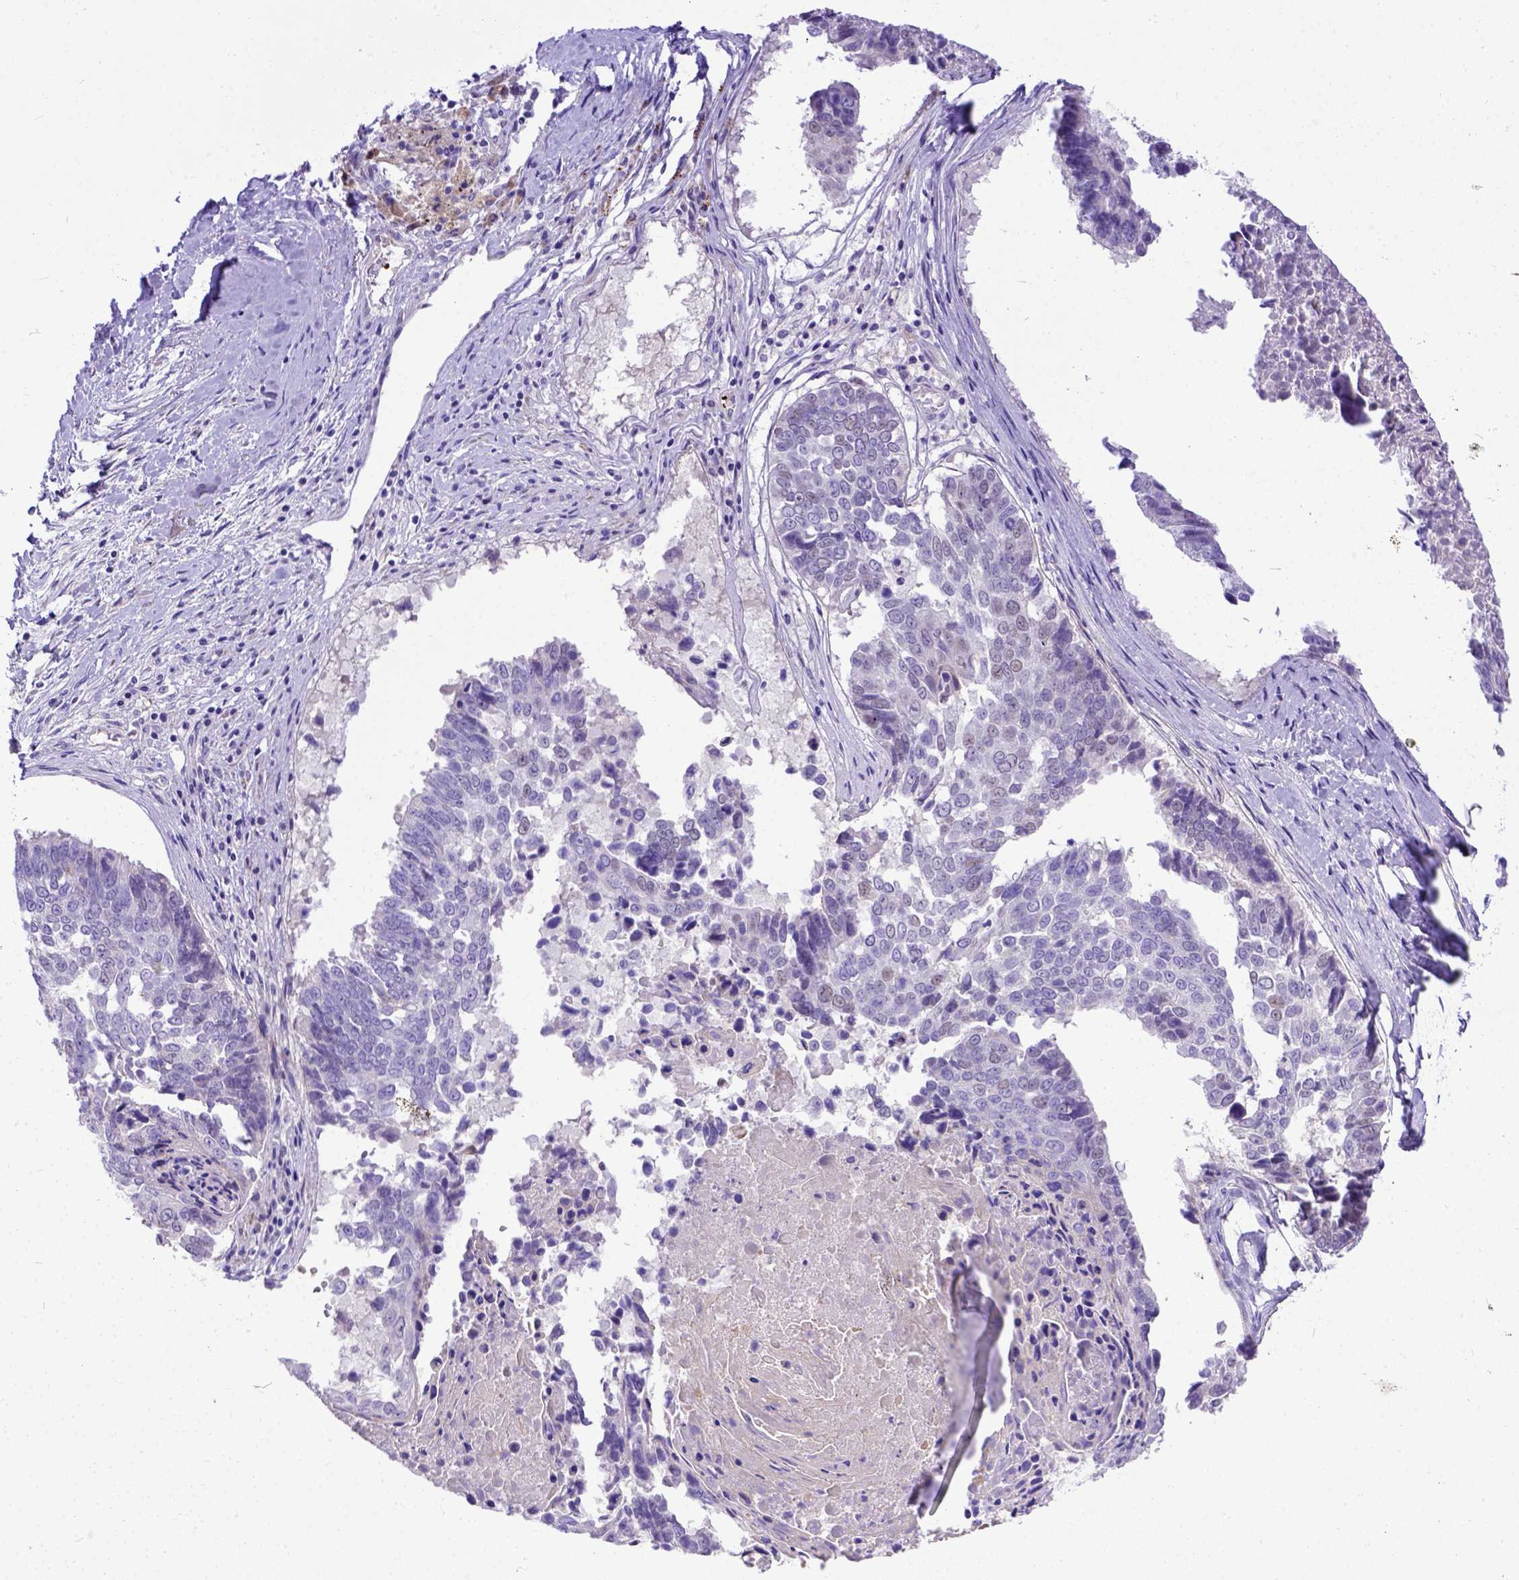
{"staining": {"intensity": "negative", "quantity": "none", "location": "none"}, "tissue": "lung cancer", "cell_type": "Tumor cells", "image_type": "cancer", "snomed": [{"axis": "morphology", "description": "Squamous cell carcinoma, NOS"}, {"axis": "topography", "description": "Lung"}], "caption": "Immunohistochemical staining of lung cancer displays no significant staining in tumor cells.", "gene": "CFAP300", "patient": {"sex": "male", "age": 73}}